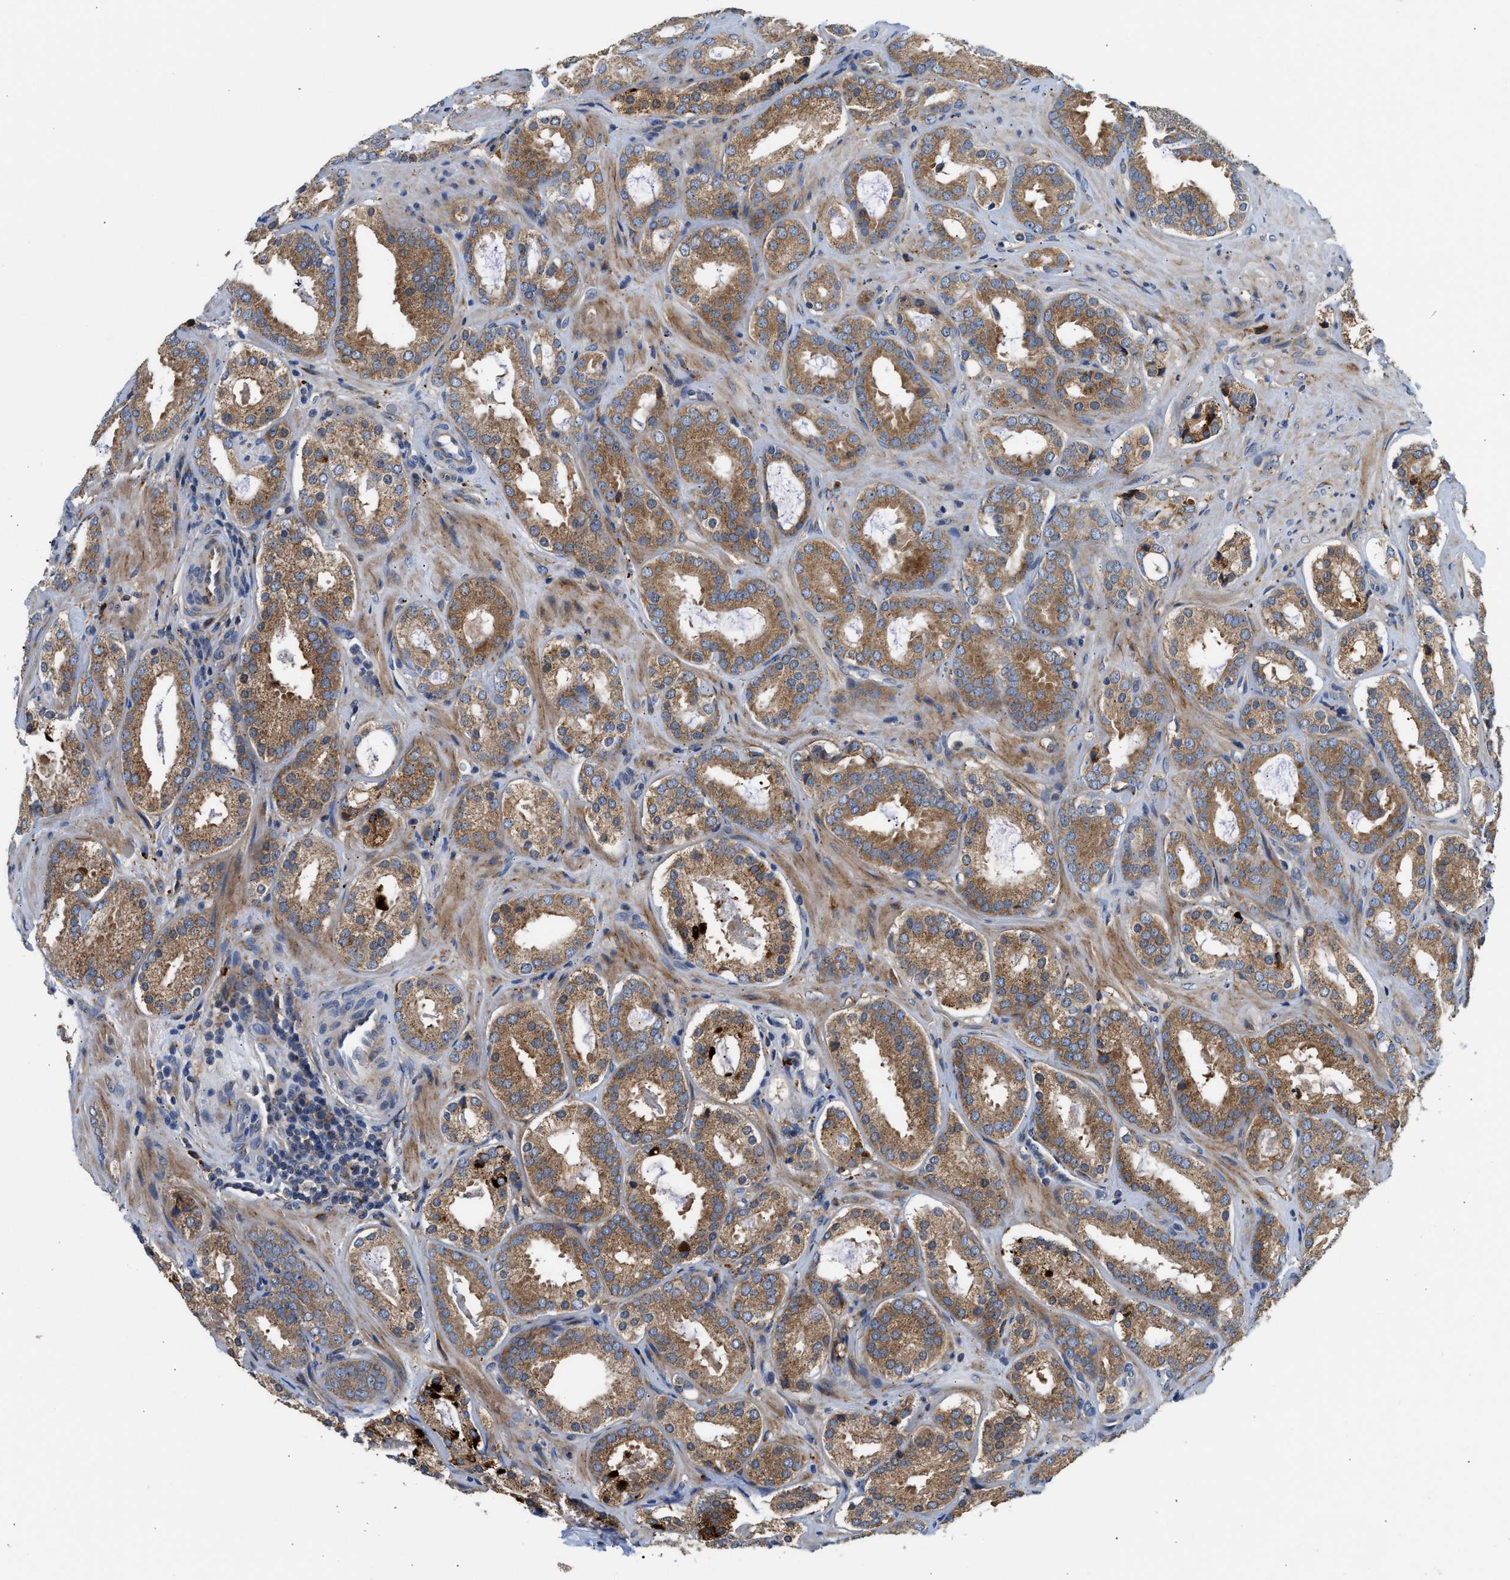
{"staining": {"intensity": "moderate", "quantity": ">75%", "location": "cytoplasmic/membranous"}, "tissue": "prostate cancer", "cell_type": "Tumor cells", "image_type": "cancer", "snomed": [{"axis": "morphology", "description": "Adenocarcinoma, Low grade"}, {"axis": "topography", "description": "Prostate"}], "caption": "Human prostate cancer stained with a protein marker shows moderate staining in tumor cells.", "gene": "AMZ1", "patient": {"sex": "male", "age": 69}}